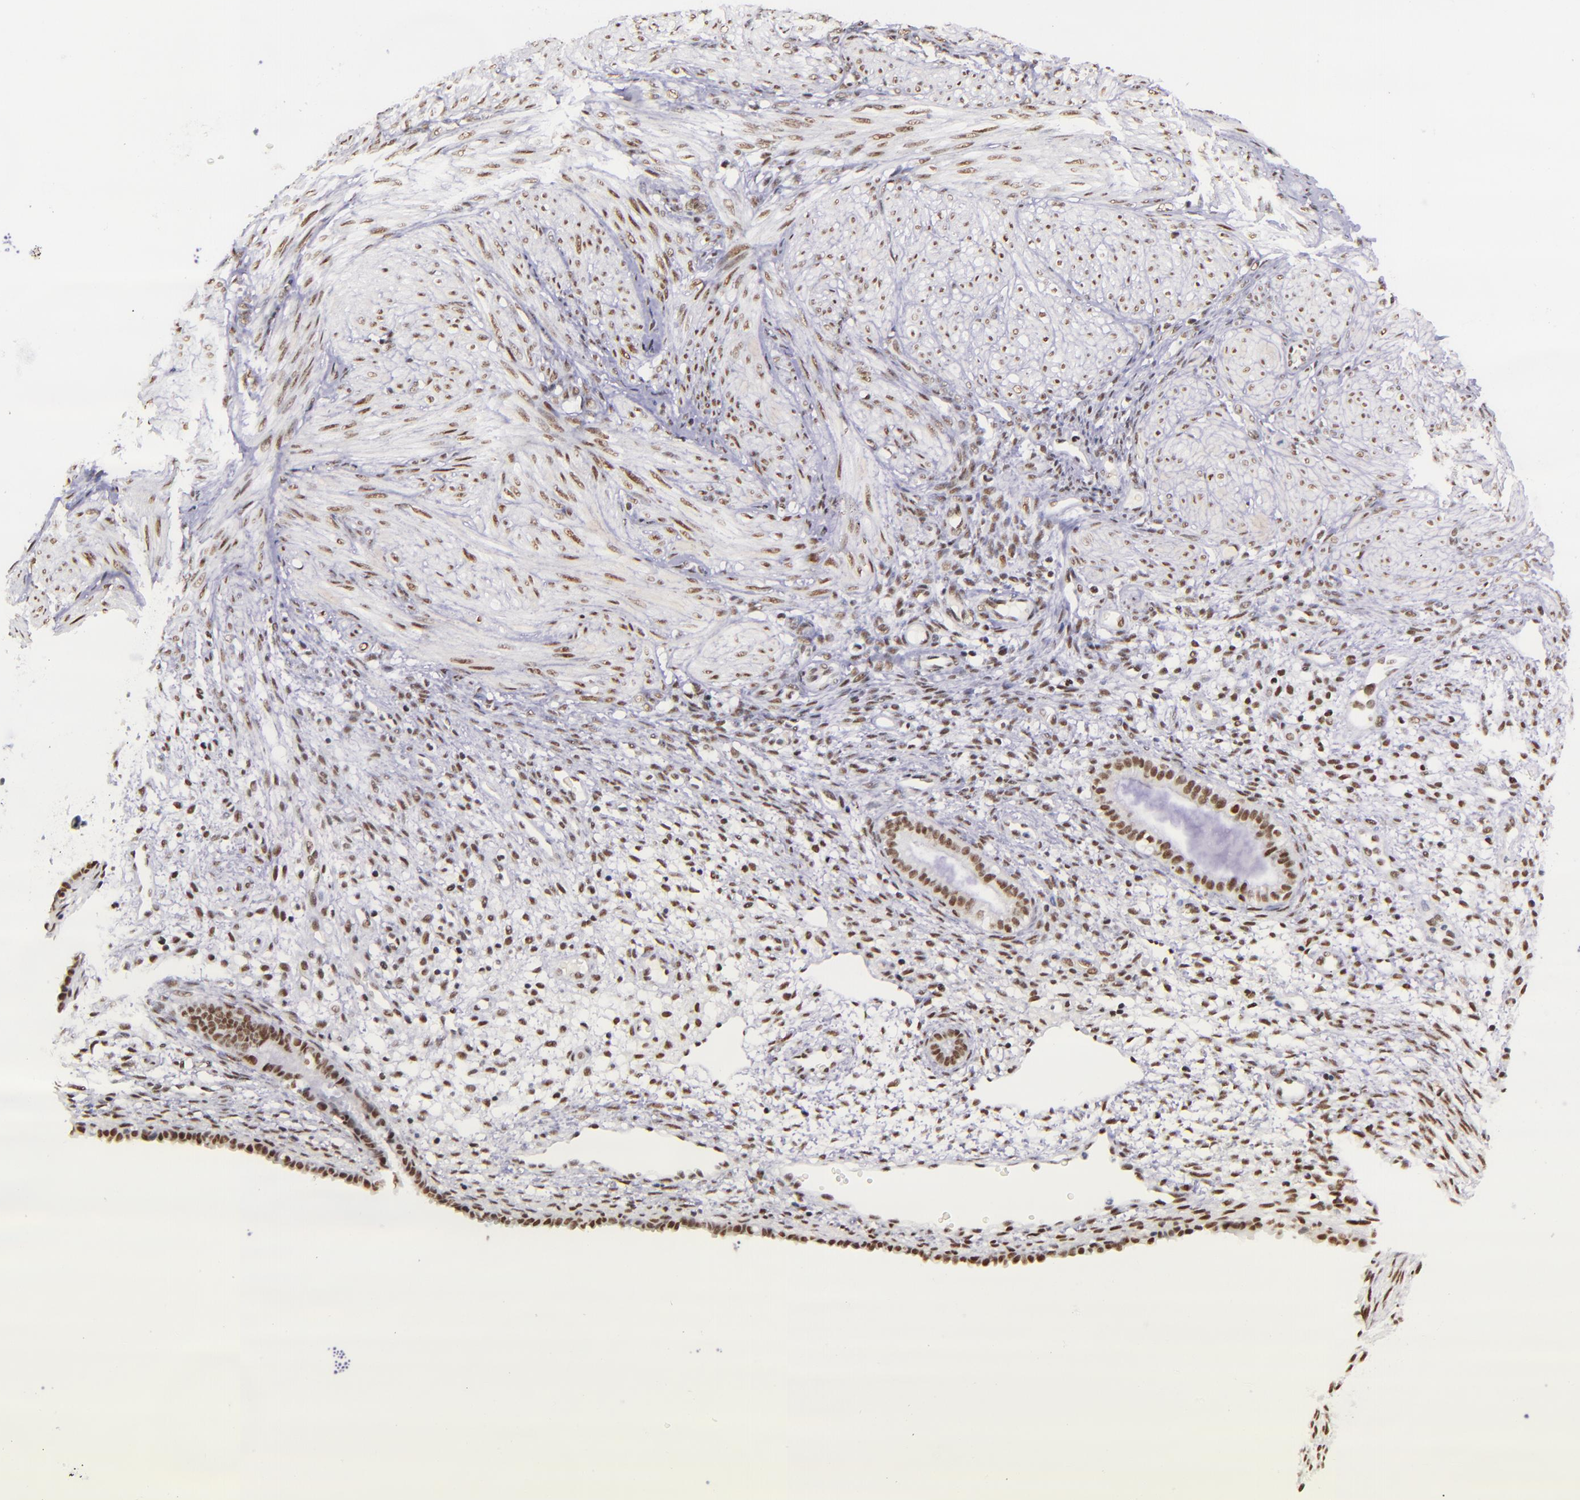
{"staining": {"intensity": "moderate", "quantity": ">75%", "location": "nuclear"}, "tissue": "endometrium", "cell_type": "Cells in endometrial stroma", "image_type": "normal", "snomed": [{"axis": "morphology", "description": "Normal tissue, NOS"}, {"axis": "topography", "description": "Endometrium"}], "caption": "High-magnification brightfield microscopy of benign endometrium stained with DAB (brown) and counterstained with hematoxylin (blue). cells in endometrial stroma exhibit moderate nuclear staining is seen in about>75% of cells.", "gene": "GPKOW", "patient": {"sex": "female", "age": 72}}